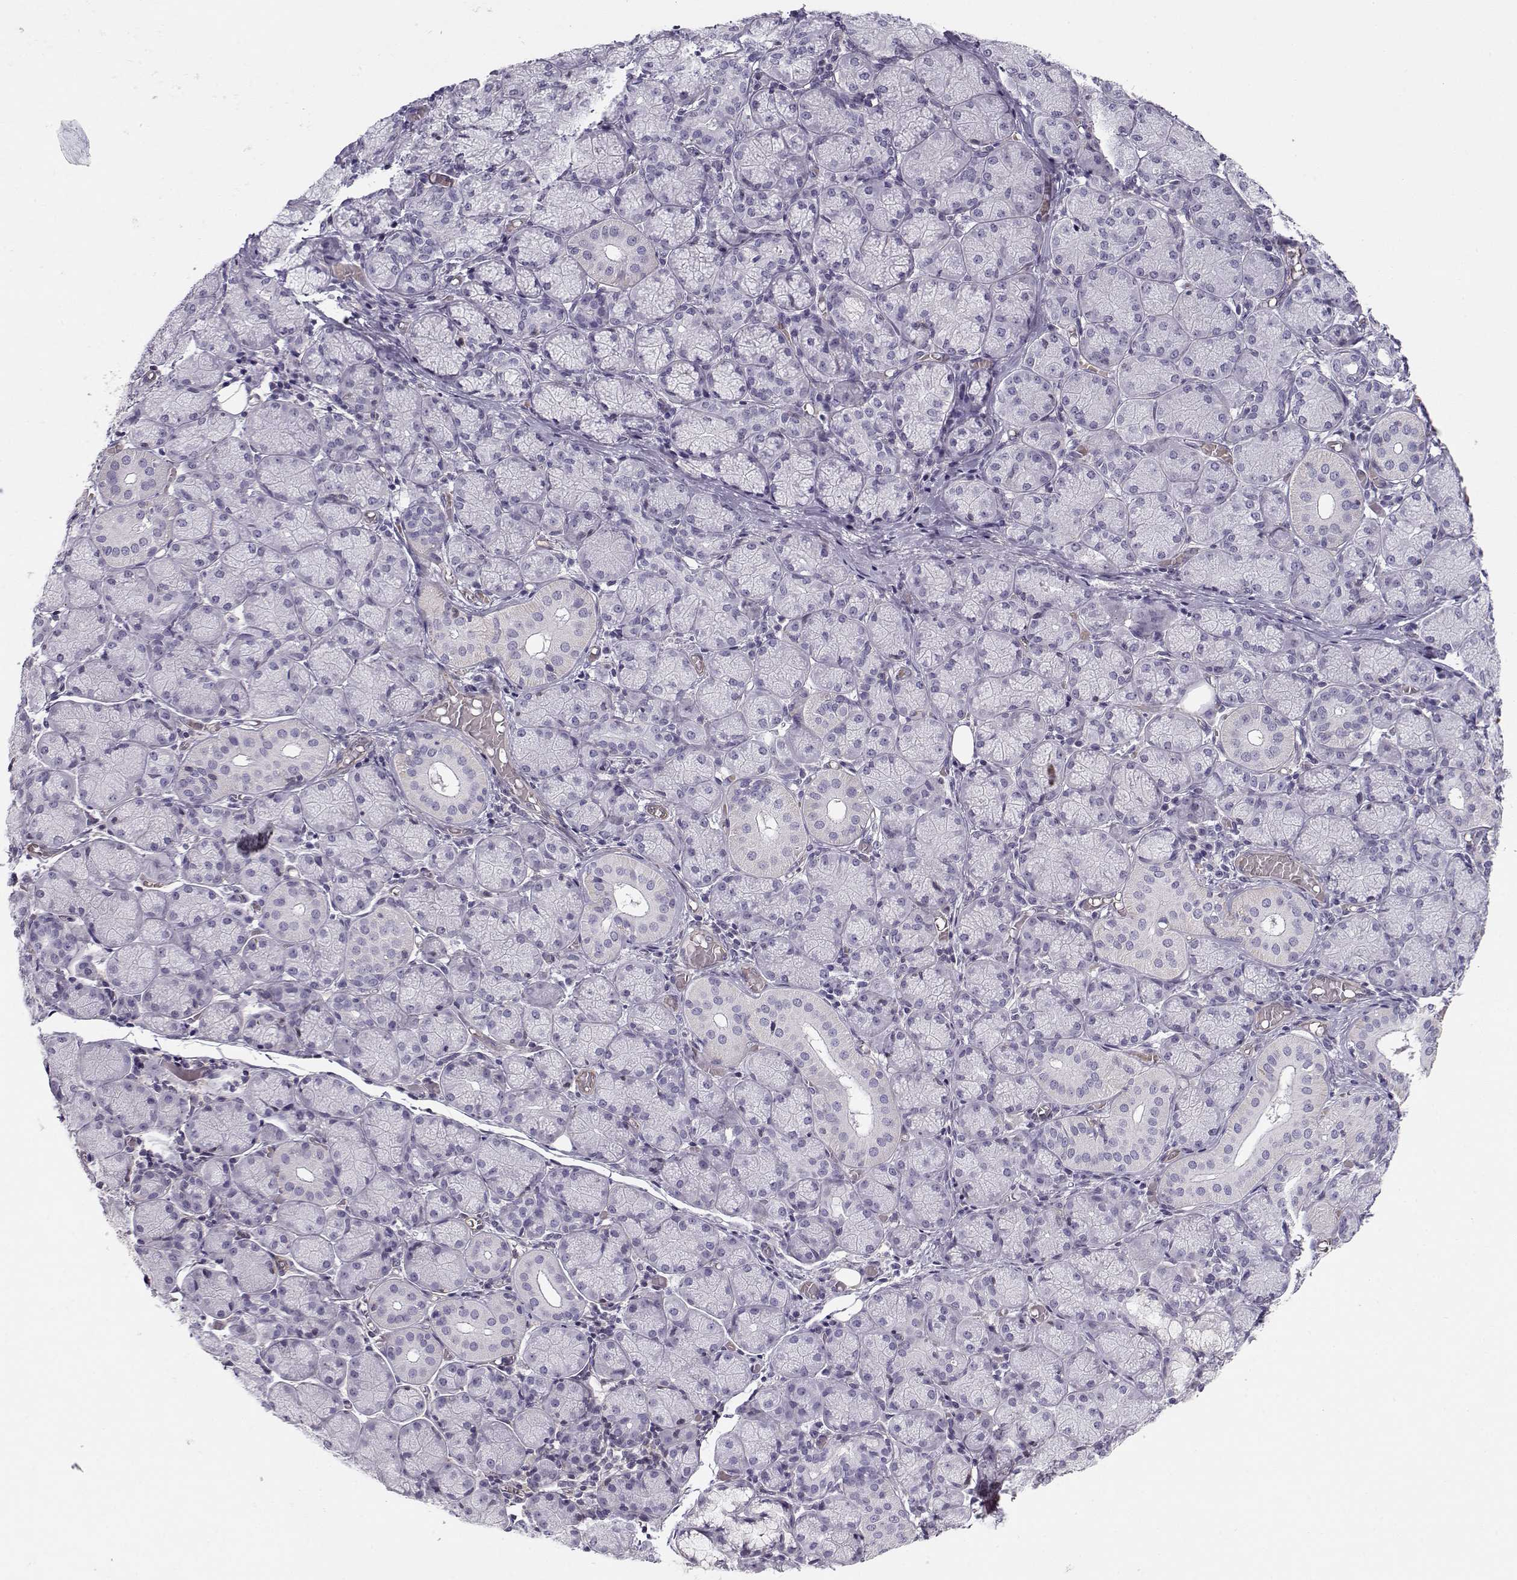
{"staining": {"intensity": "negative", "quantity": "none", "location": "none"}, "tissue": "salivary gland", "cell_type": "Glandular cells", "image_type": "normal", "snomed": [{"axis": "morphology", "description": "Normal tissue, NOS"}, {"axis": "topography", "description": "Salivary gland"}, {"axis": "topography", "description": "Peripheral nerve tissue"}], "caption": "Immunohistochemistry histopathology image of unremarkable human salivary gland stained for a protein (brown), which shows no positivity in glandular cells. (Immunohistochemistry (ihc), brightfield microscopy, high magnification).", "gene": "MYO1A", "patient": {"sex": "female", "age": 24}}